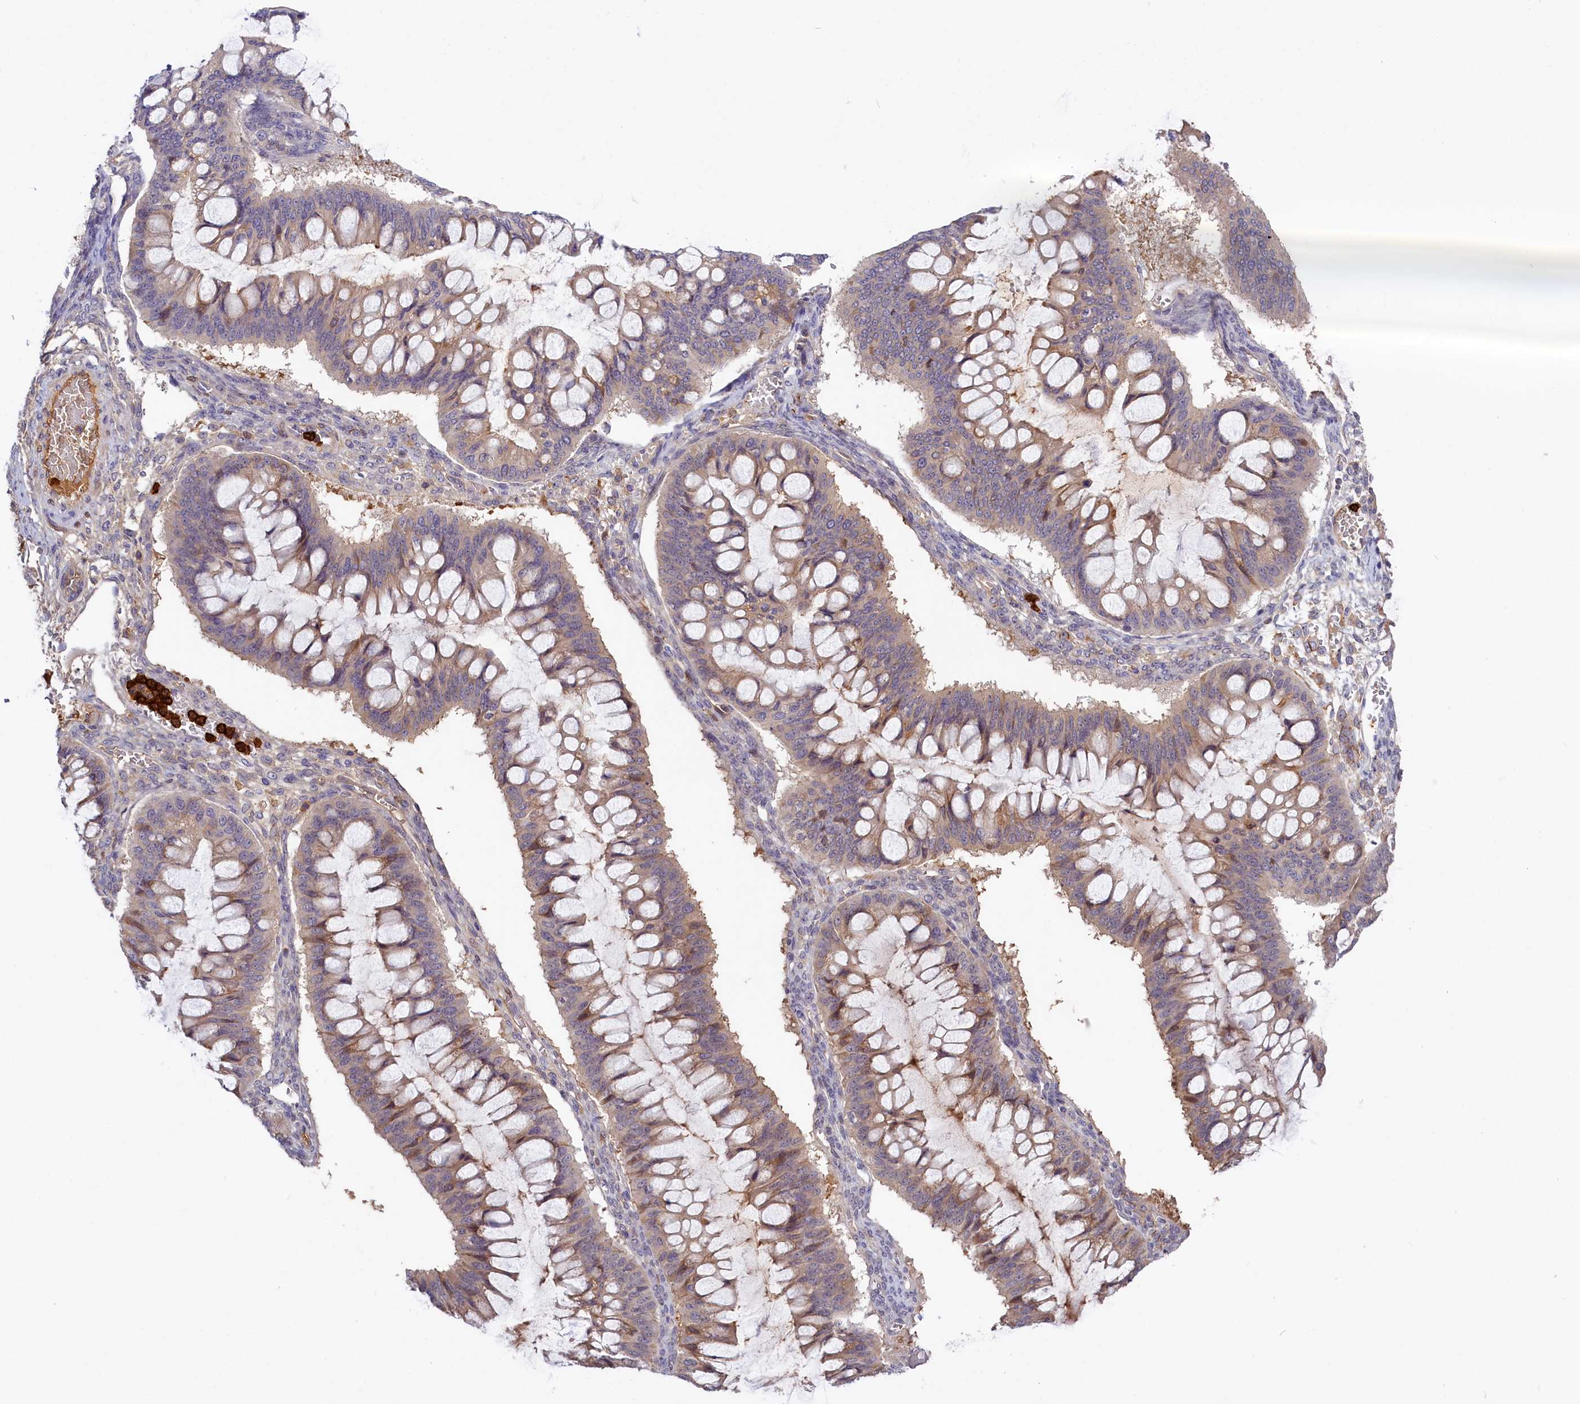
{"staining": {"intensity": "moderate", "quantity": ">75%", "location": "cytoplasmic/membranous"}, "tissue": "ovarian cancer", "cell_type": "Tumor cells", "image_type": "cancer", "snomed": [{"axis": "morphology", "description": "Cystadenocarcinoma, mucinous, NOS"}, {"axis": "topography", "description": "Ovary"}], "caption": "Immunohistochemistry (IHC) of ovarian cancer (mucinous cystadenocarcinoma) demonstrates medium levels of moderate cytoplasmic/membranous expression in about >75% of tumor cells. (Brightfield microscopy of DAB IHC at high magnification).", "gene": "ADGRD1", "patient": {"sex": "female", "age": 73}}